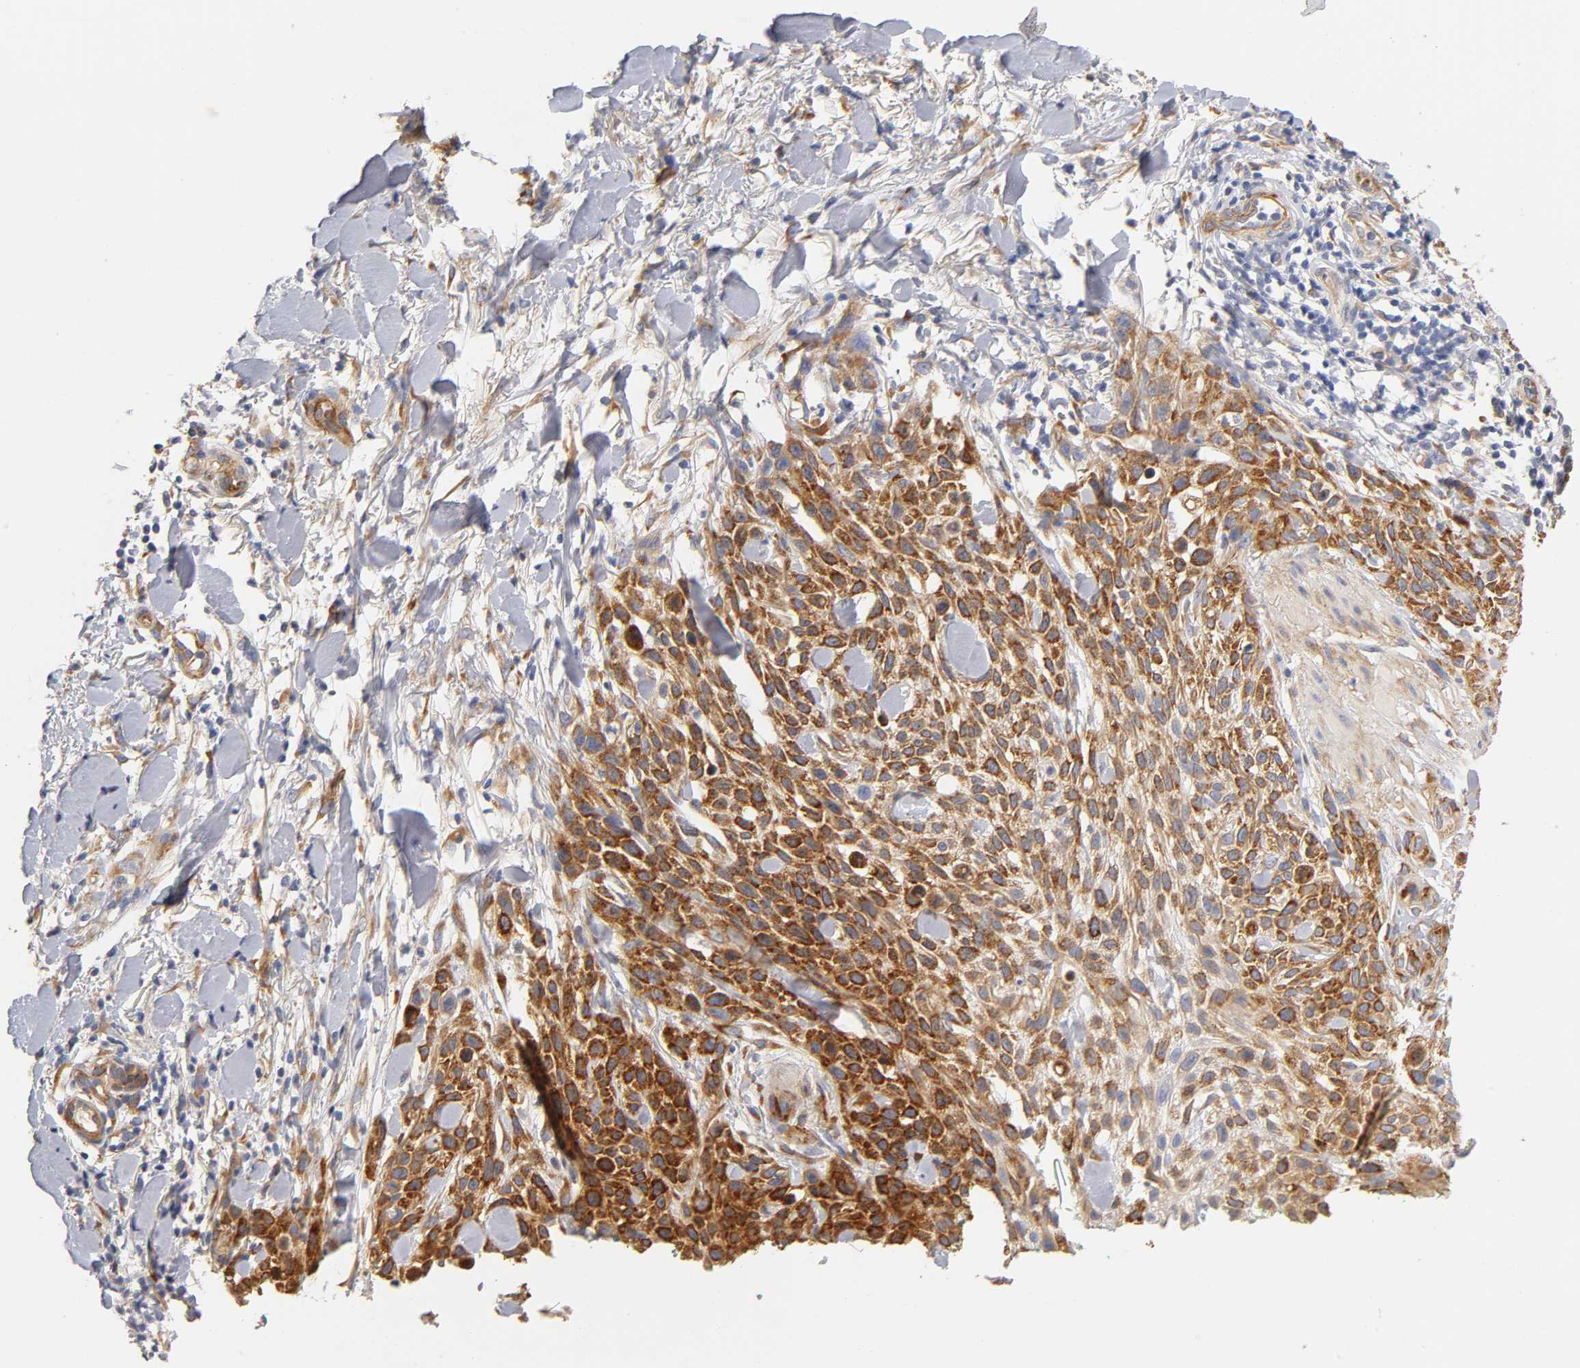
{"staining": {"intensity": "strong", "quantity": "25%-75%", "location": "cytoplasmic/membranous"}, "tissue": "skin cancer", "cell_type": "Tumor cells", "image_type": "cancer", "snomed": [{"axis": "morphology", "description": "Squamous cell carcinoma, NOS"}, {"axis": "topography", "description": "Skin"}], "caption": "An immunohistochemistry photomicrograph of neoplastic tissue is shown. Protein staining in brown highlights strong cytoplasmic/membranous positivity in skin cancer within tumor cells. The protein is shown in brown color, while the nuclei are stained blue.", "gene": "LAMB1", "patient": {"sex": "female", "age": 42}}